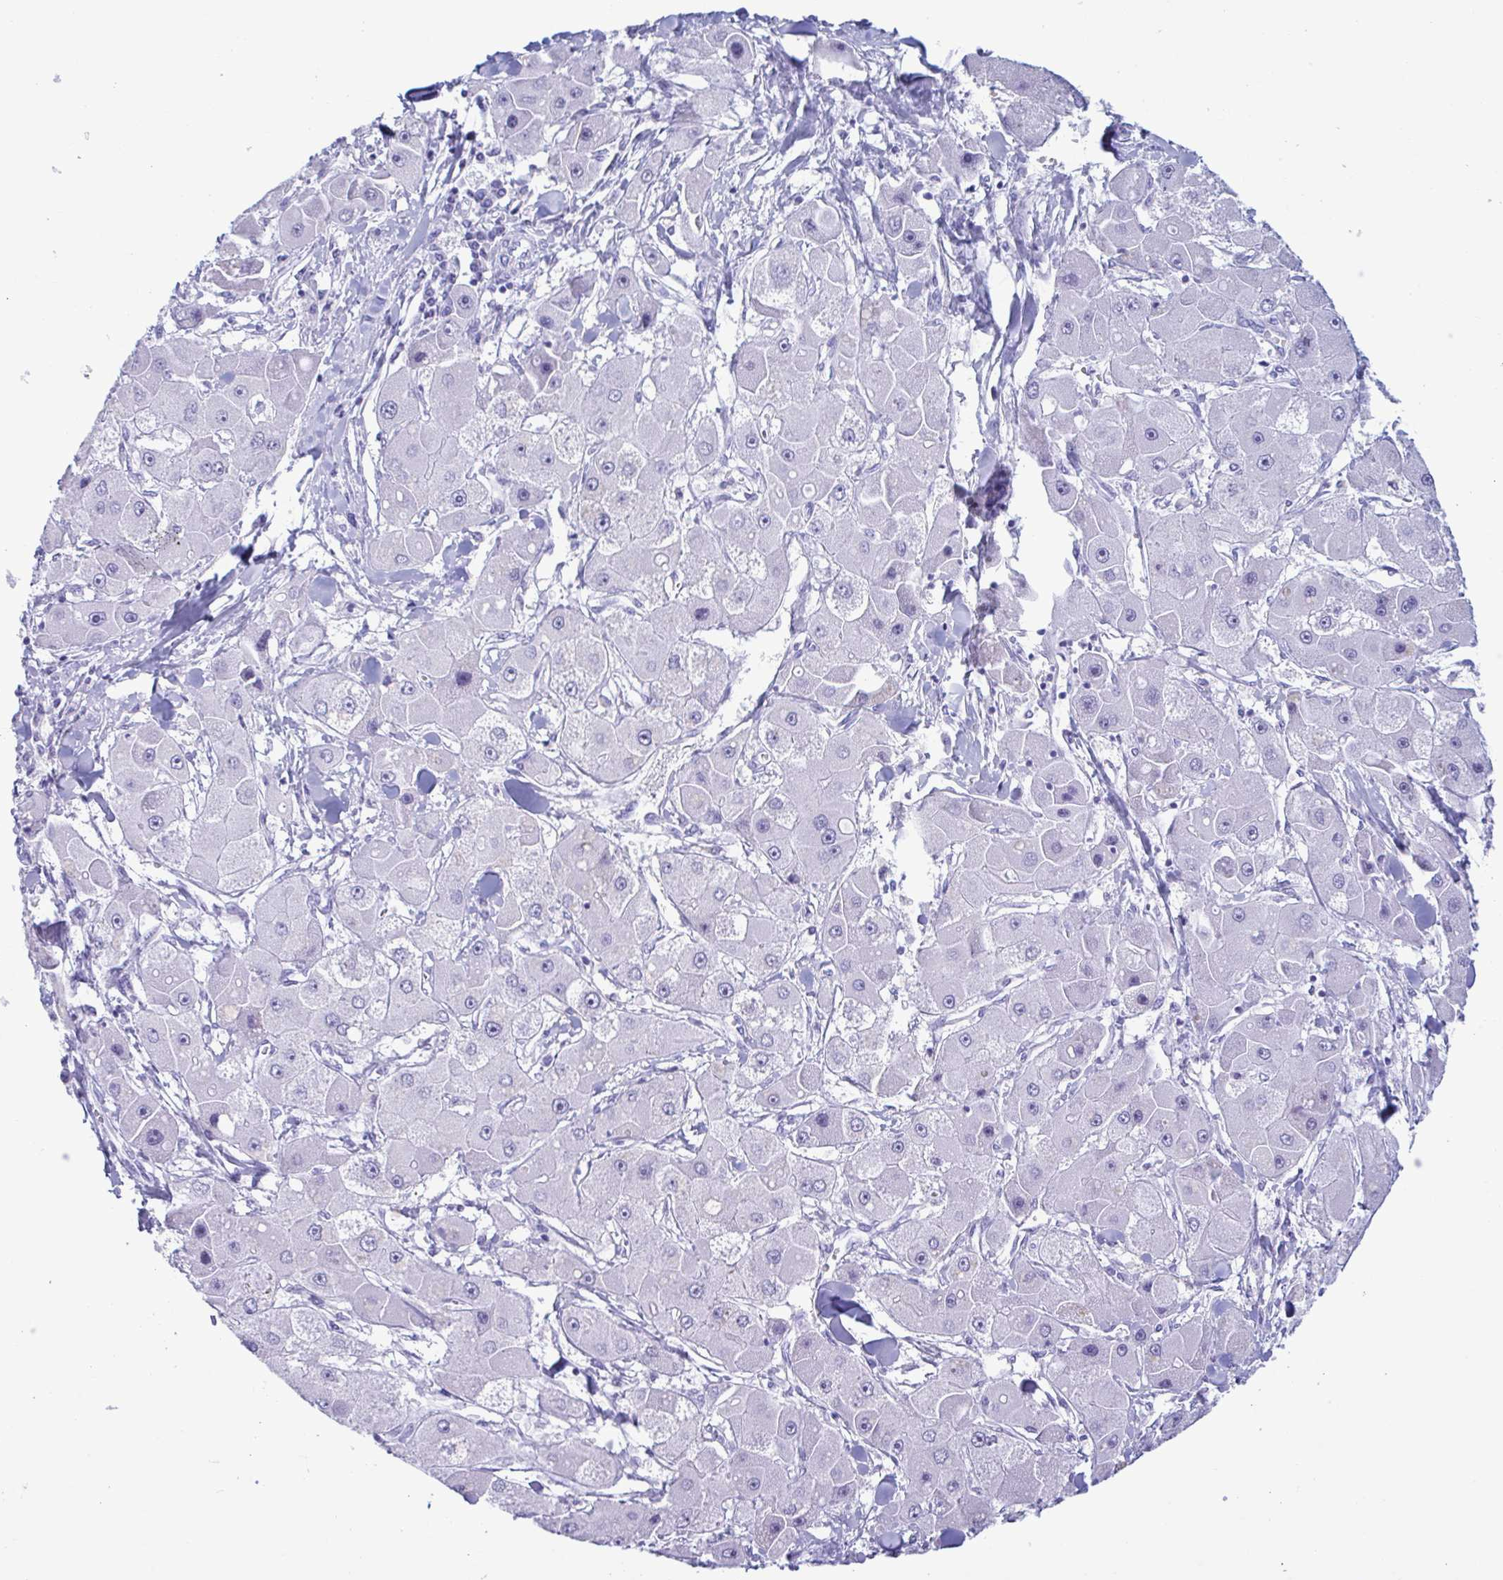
{"staining": {"intensity": "negative", "quantity": "none", "location": "none"}, "tissue": "liver cancer", "cell_type": "Tumor cells", "image_type": "cancer", "snomed": [{"axis": "morphology", "description": "Carcinoma, Hepatocellular, NOS"}, {"axis": "topography", "description": "Liver"}], "caption": "Immunohistochemistry (IHC) micrograph of liver hepatocellular carcinoma stained for a protein (brown), which exhibits no positivity in tumor cells.", "gene": "MRGPRG", "patient": {"sex": "male", "age": 24}}